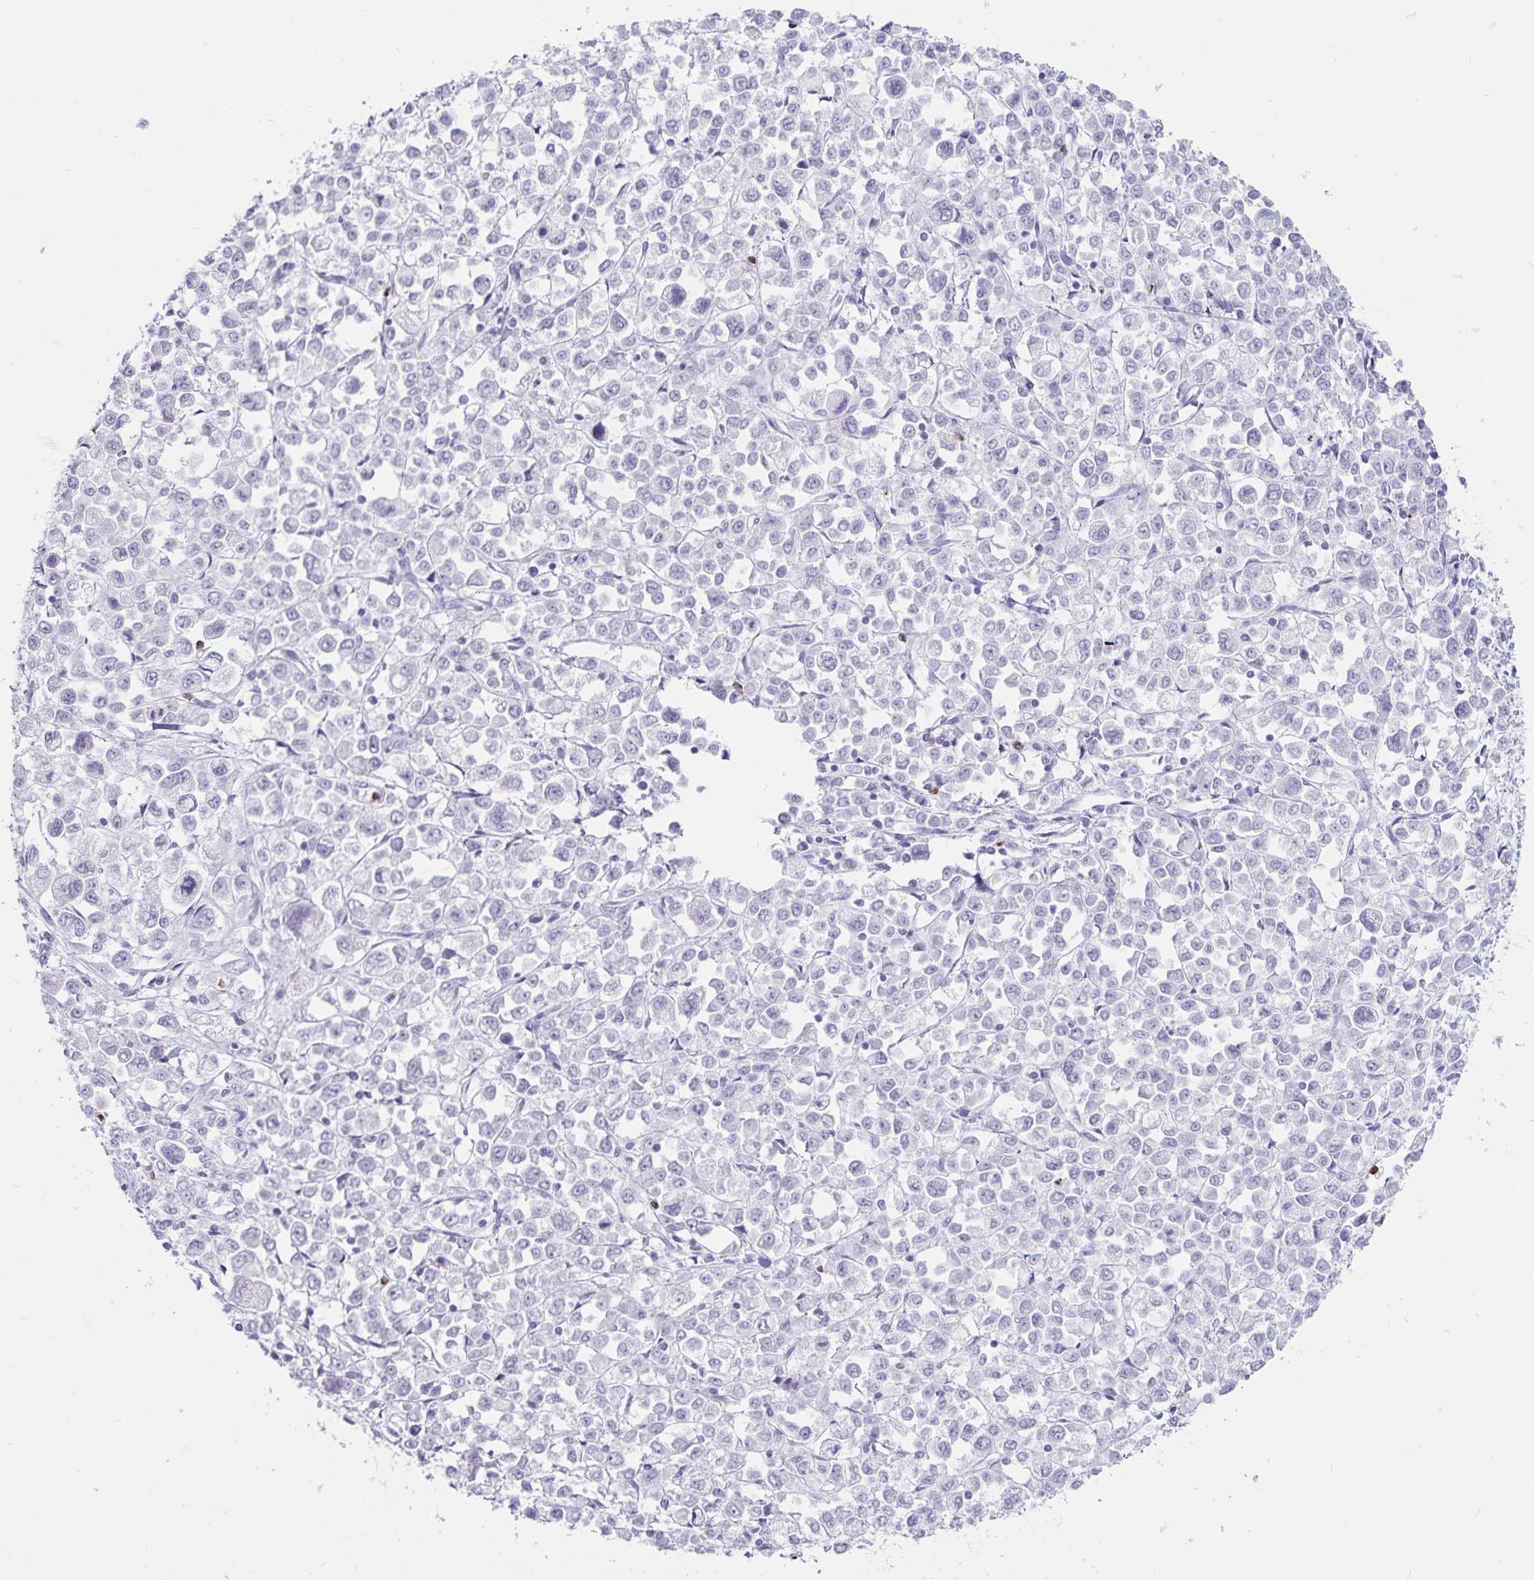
{"staining": {"intensity": "negative", "quantity": "none", "location": "none"}, "tissue": "stomach cancer", "cell_type": "Tumor cells", "image_type": "cancer", "snomed": [{"axis": "morphology", "description": "Adenocarcinoma, NOS"}, {"axis": "topography", "description": "Stomach, upper"}], "caption": "The micrograph reveals no significant expression in tumor cells of stomach cancer.", "gene": "GNLY", "patient": {"sex": "male", "age": 70}}